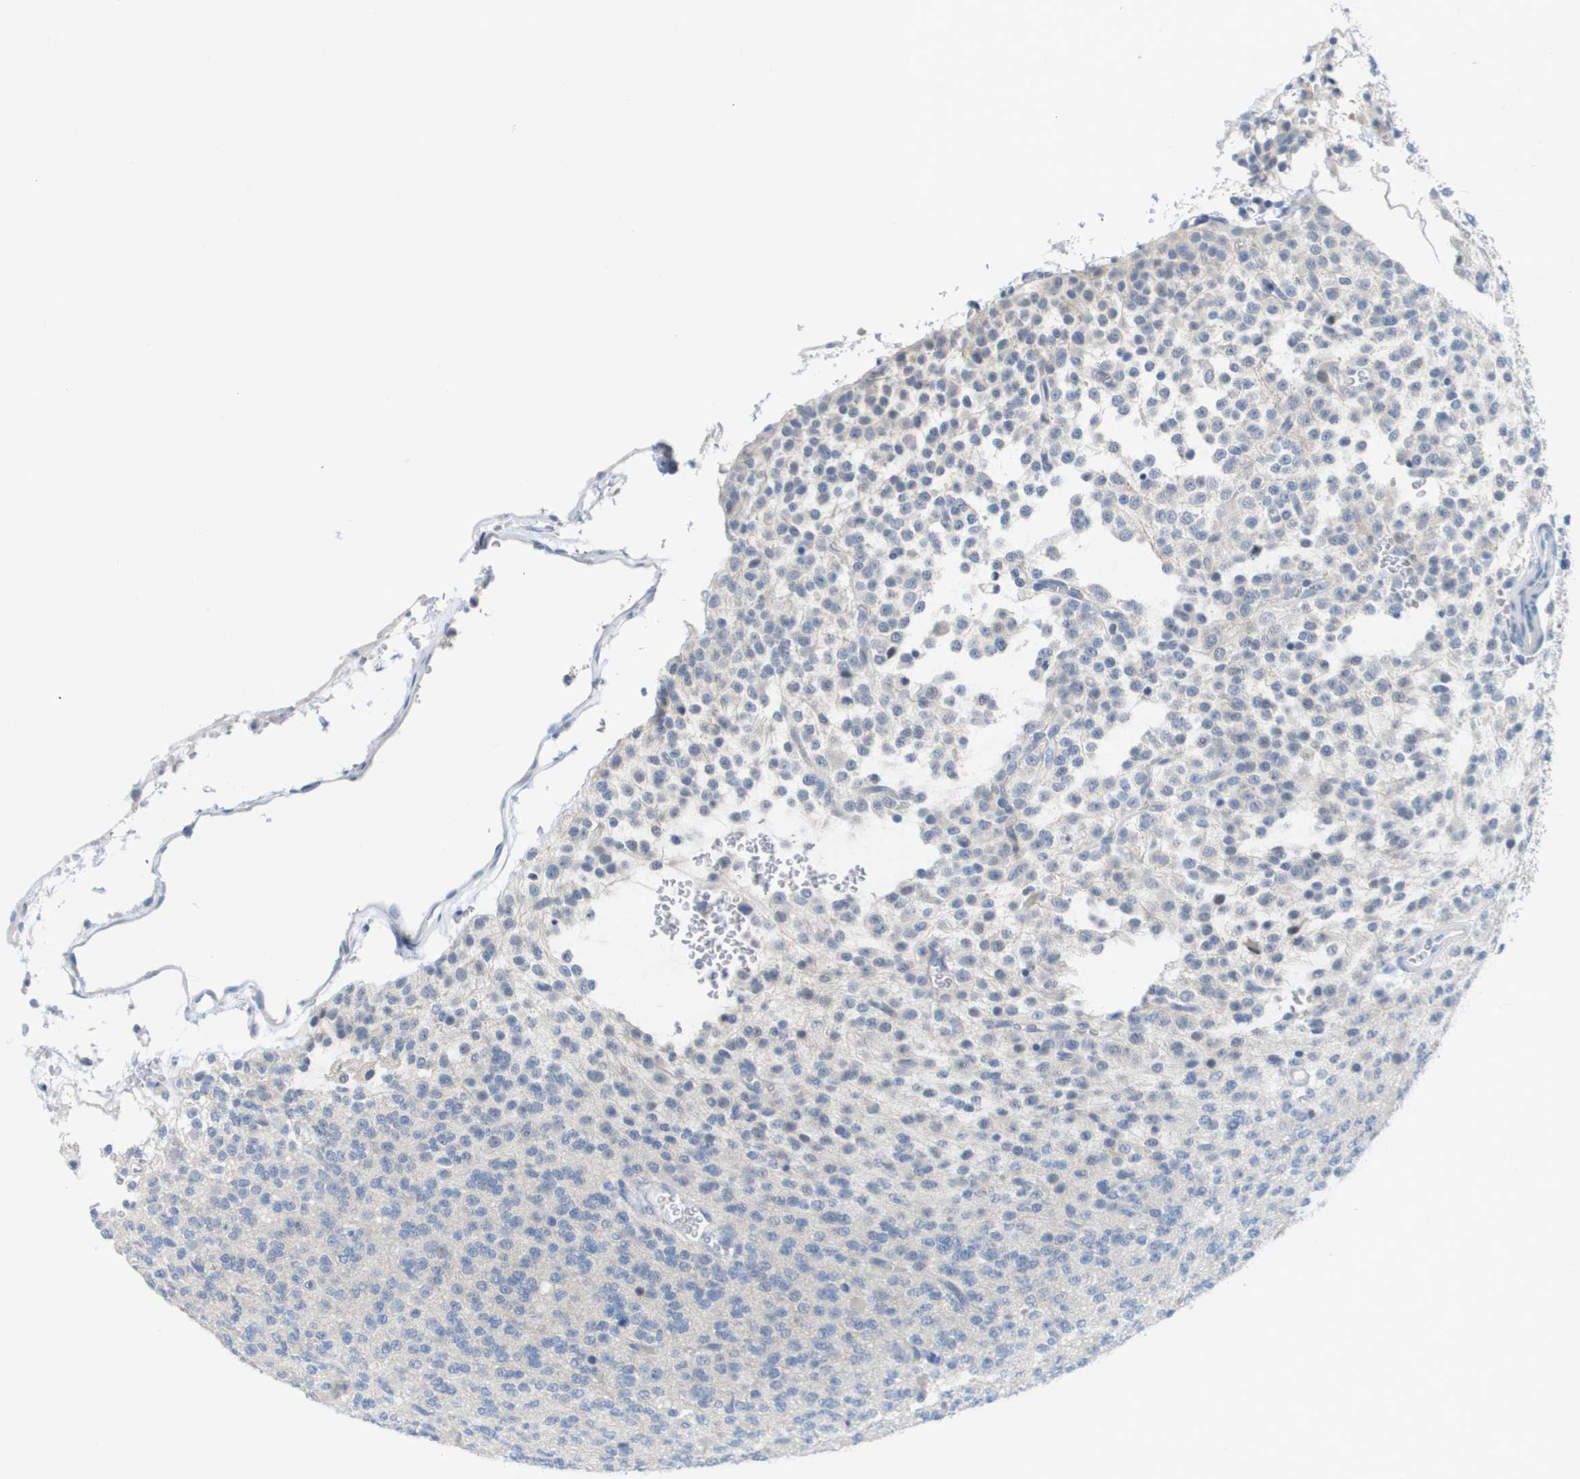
{"staining": {"intensity": "negative", "quantity": "none", "location": "none"}, "tissue": "glioma", "cell_type": "Tumor cells", "image_type": "cancer", "snomed": [{"axis": "morphology", "description": "Glioma, malignant, Low grade"}, {"axis": "topography", "description": "Brain"}], "caption": "Immunohistochemistry micrograph of malignant low-grade glioma stained for a protein (brown), which reveals no expression in tumor cells.", "gene": "PDE4A", "patient": {"sex": "male", "age": 38}}